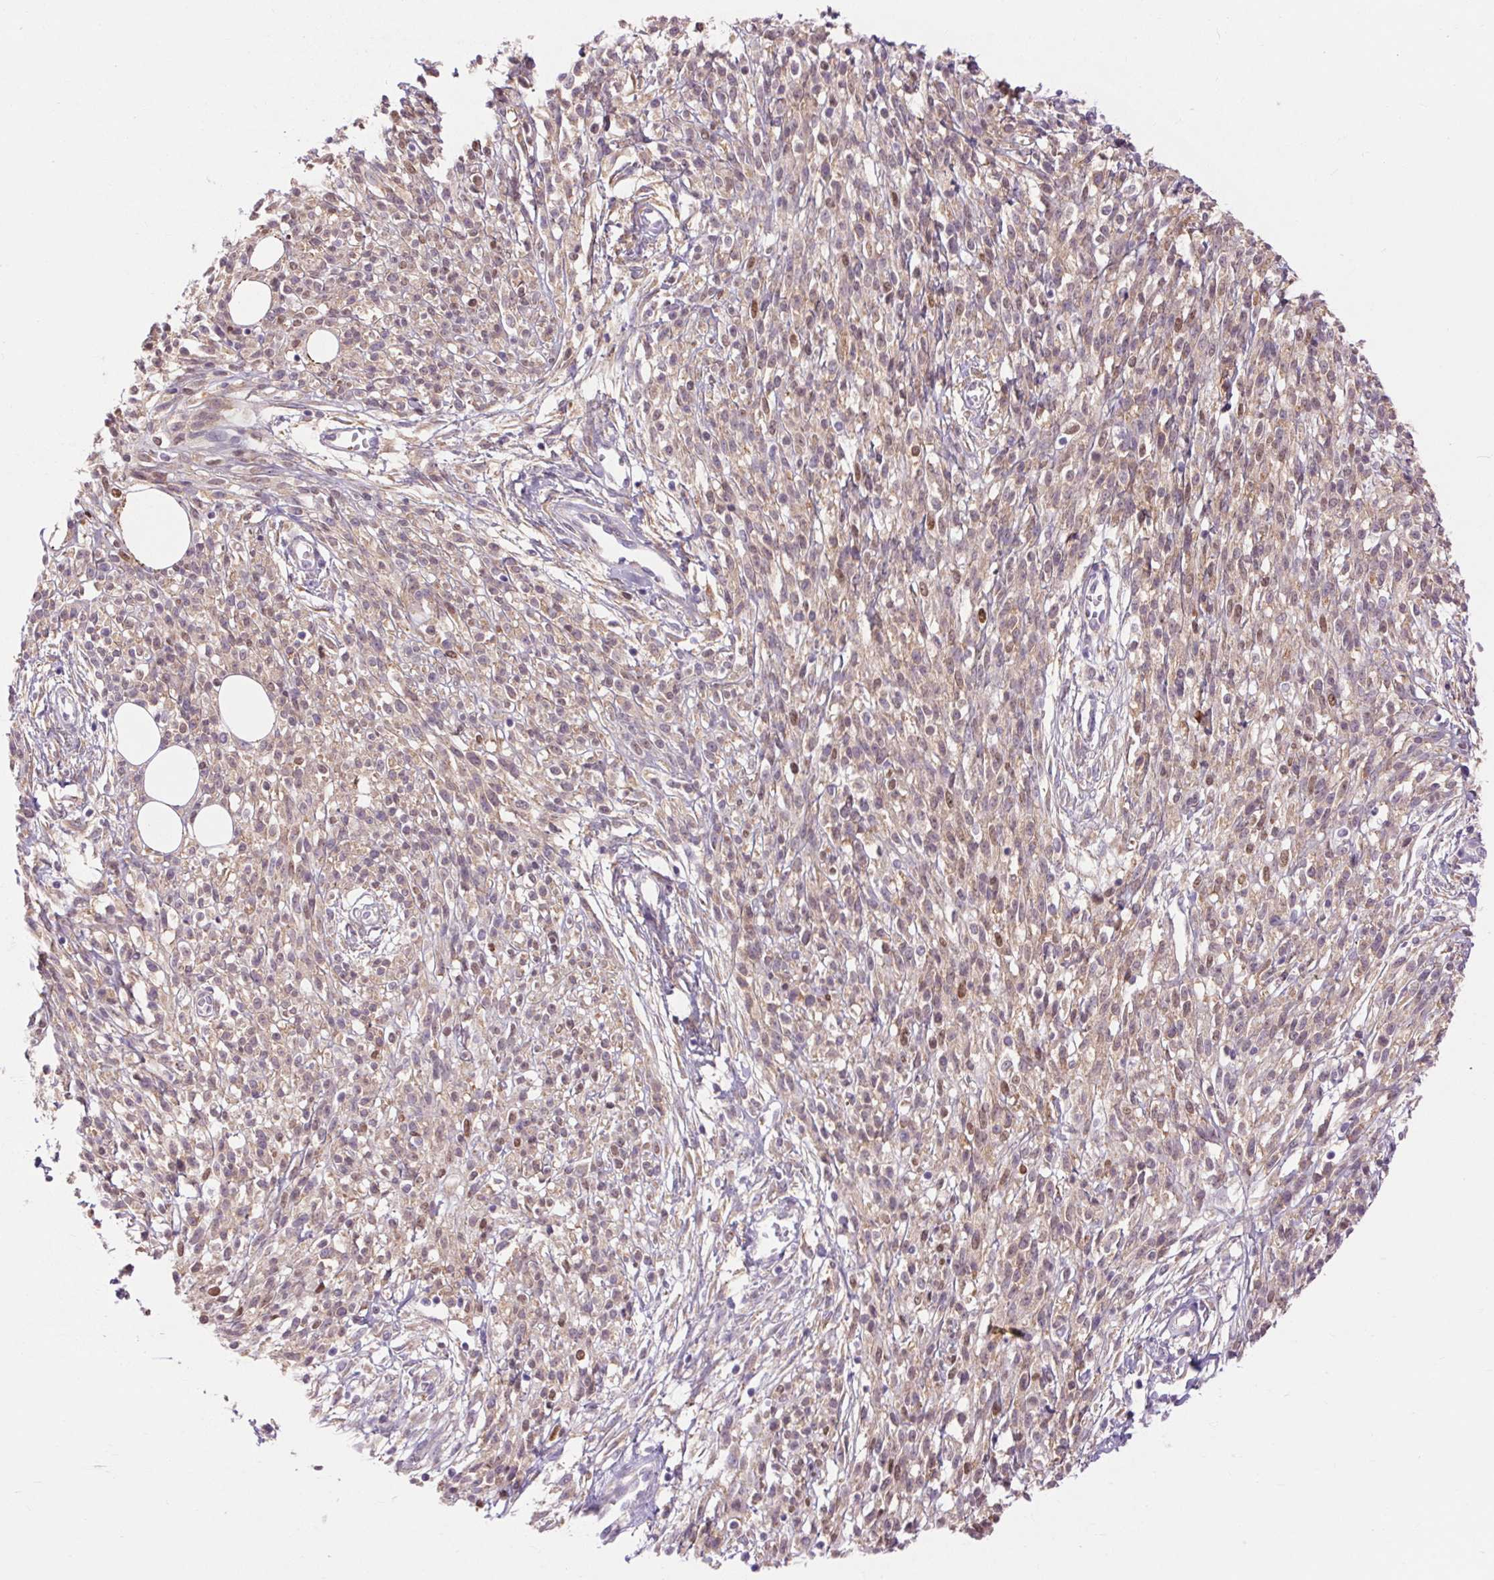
{"staining": {"intensity": "weak", "quantity": "25%-75%", "location": "cytoplasmic/membranous,nuclear"}, "tissue": "melanoma", "cell_type": "Tumor cells", "image_type": "cancer", "snomed": [{"axis": "morphology", "description": "Malignant melanoma, NOS"}, {"axis": "topography", "description": "Skin"}, {"axis": "topography", "description": "Skin of trunk"}], "caption": "An IHC image of tumor tissue is shown. Protein staining in brown labels weak cytoplasmic/membranous and nuclear positivity in melanoma within tumor cells.", "gene": "SOWAHC", "patient": {"sex": "male", "age": 74}}